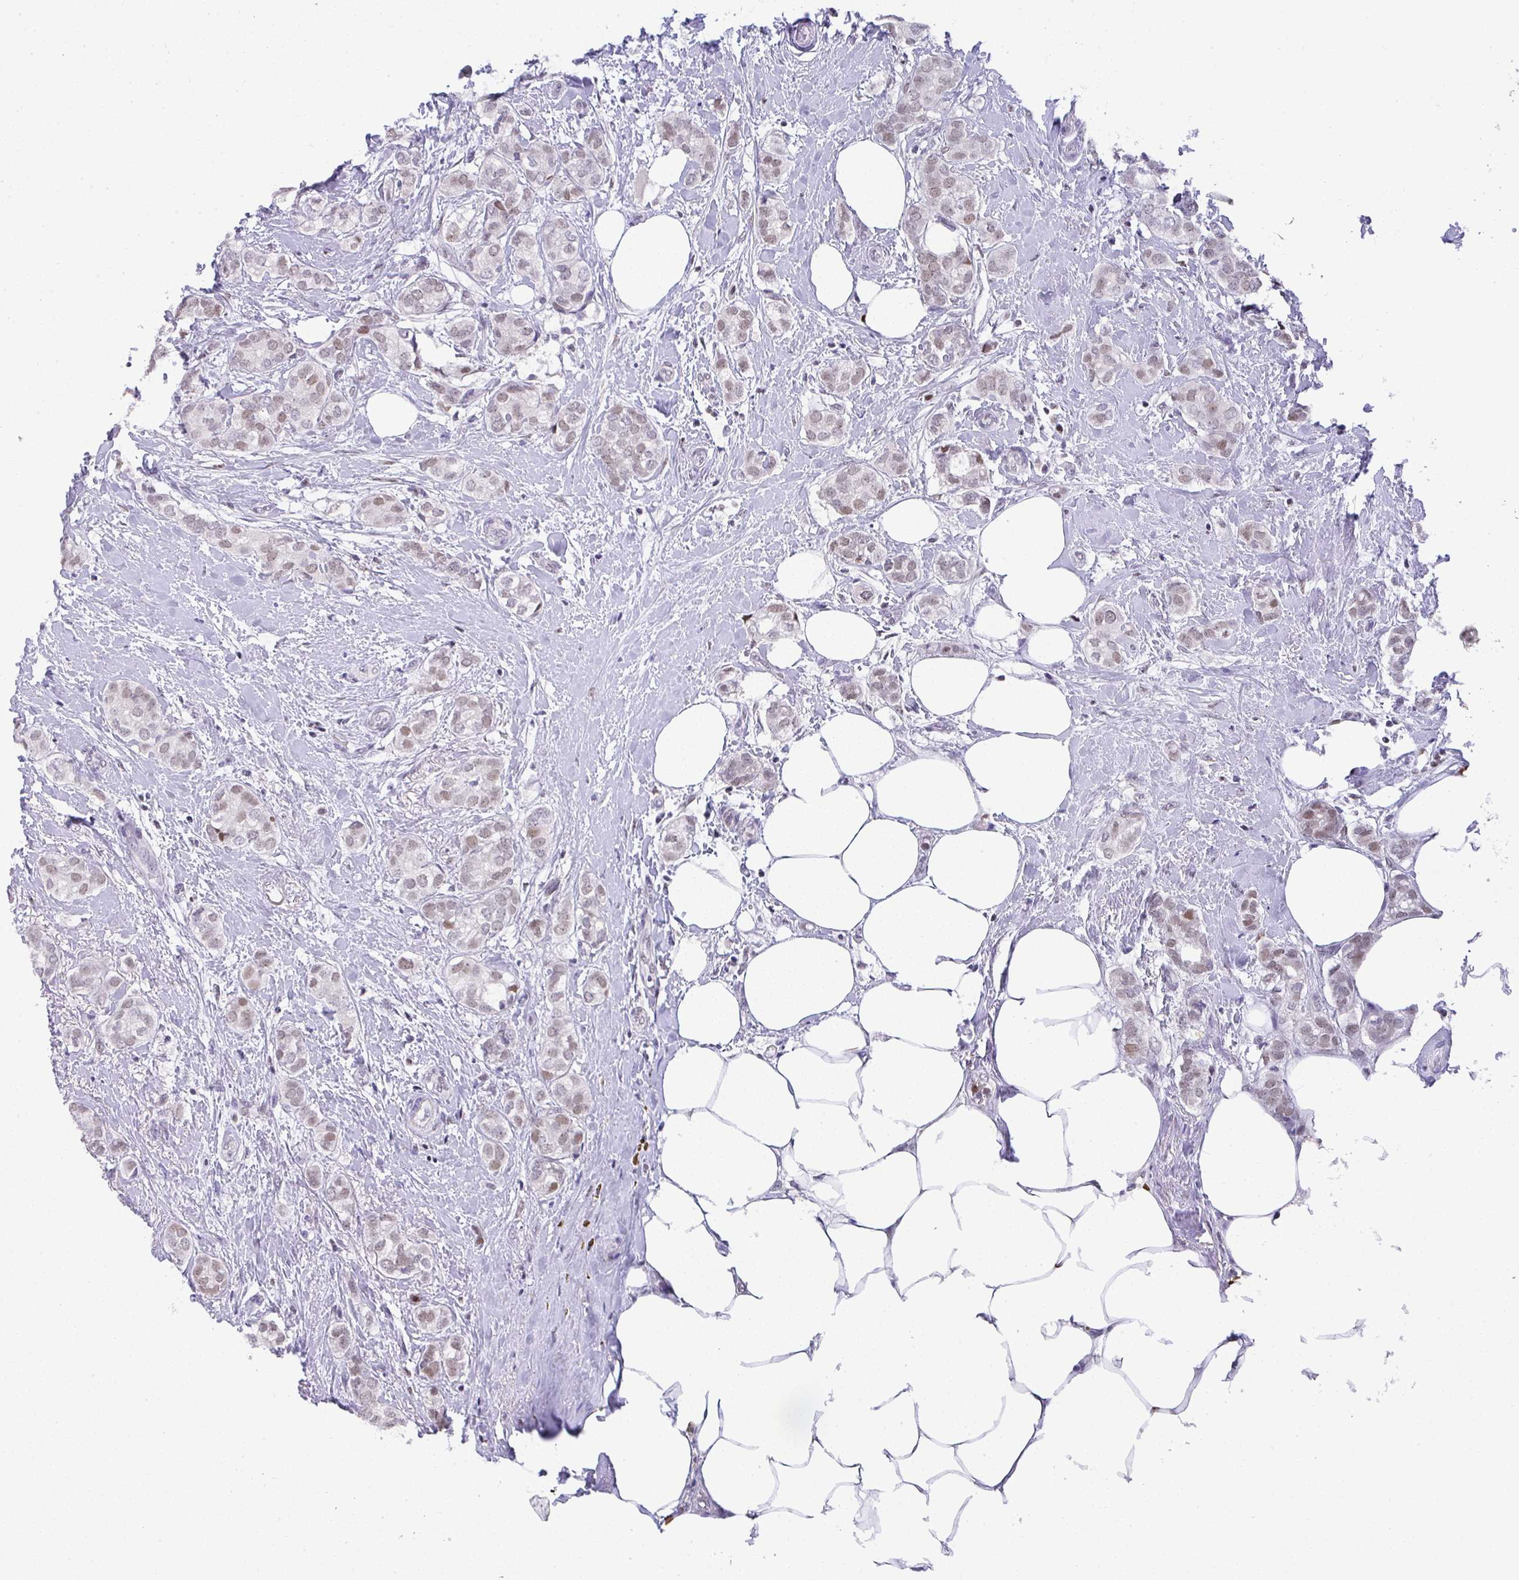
{"staining": {"intensity": "weak", "quantity": ">75%", "location": "nuclear"}, "tissue": "breast cancer", "cell_type": "Tumor cells", "image_type": "cancer", "snomed": [{"axis": "morphology", "description": "Duct carcinoma"}, {"axis": "topography", "description": "Breast"}], "caption": "Human infiltrating ductal carcinoma (breast) stained for a protein (brown) shows weak nuclear positive positivity in approximately >75% of tumor cells.", "gene": "BBX", "patient": {"sex": "female", "age": 73}}